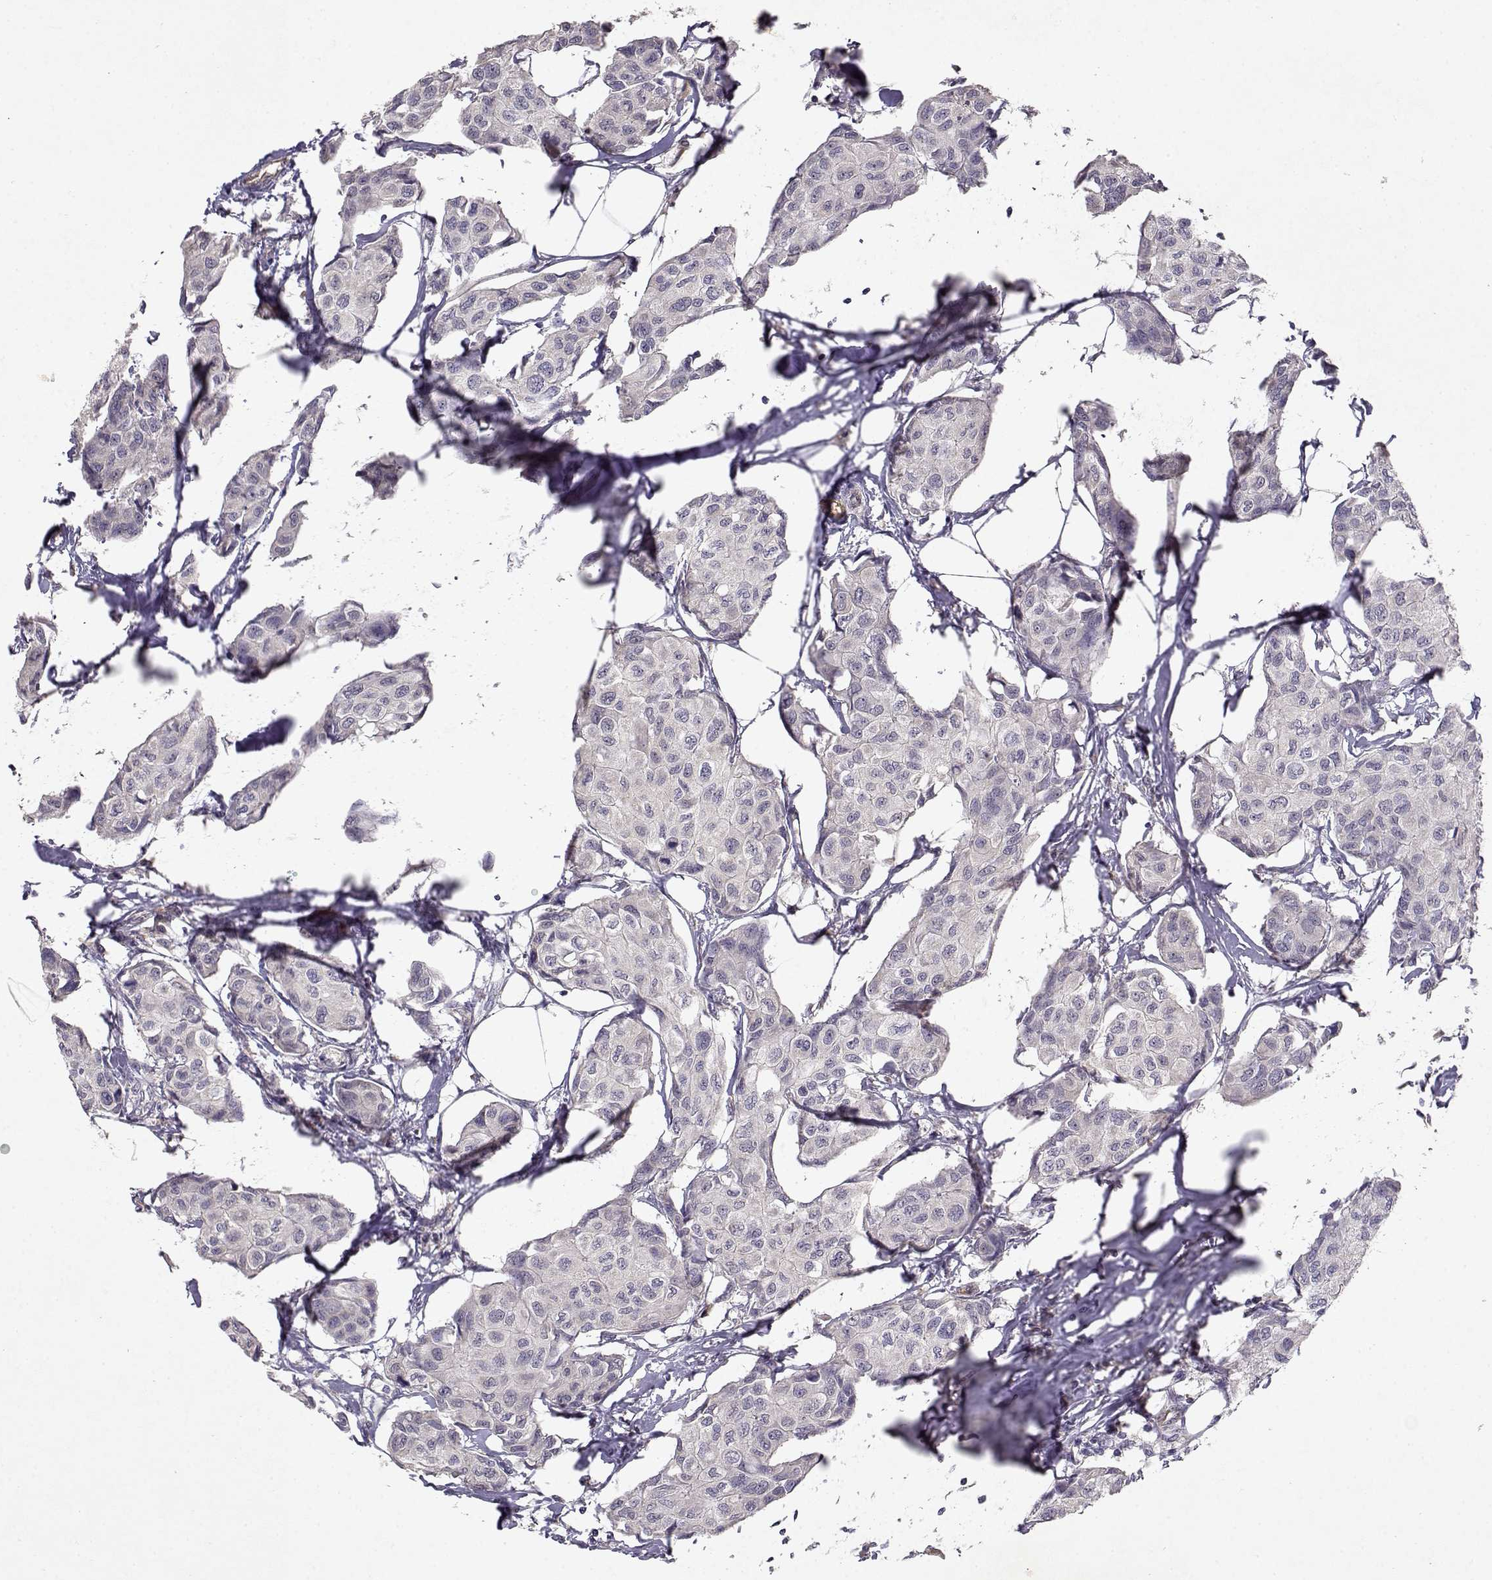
{"staining": {"intensity": "negative", "quantity": "none", "location": "none"}, "tissue": "breast cancer", "cell_type": "Tumor cells", "image_type": "cancer", "snomed": [{"axis": "morphology", "description": "Duct carcinoma"}, {"axis": "topography", "description": "Breast"}], "caption": "There is no significant positivity in tumor cells of breast invasive ductal carcinoma.", "gene": "BMX", "patient": {"sex": "female", "age": 80}}